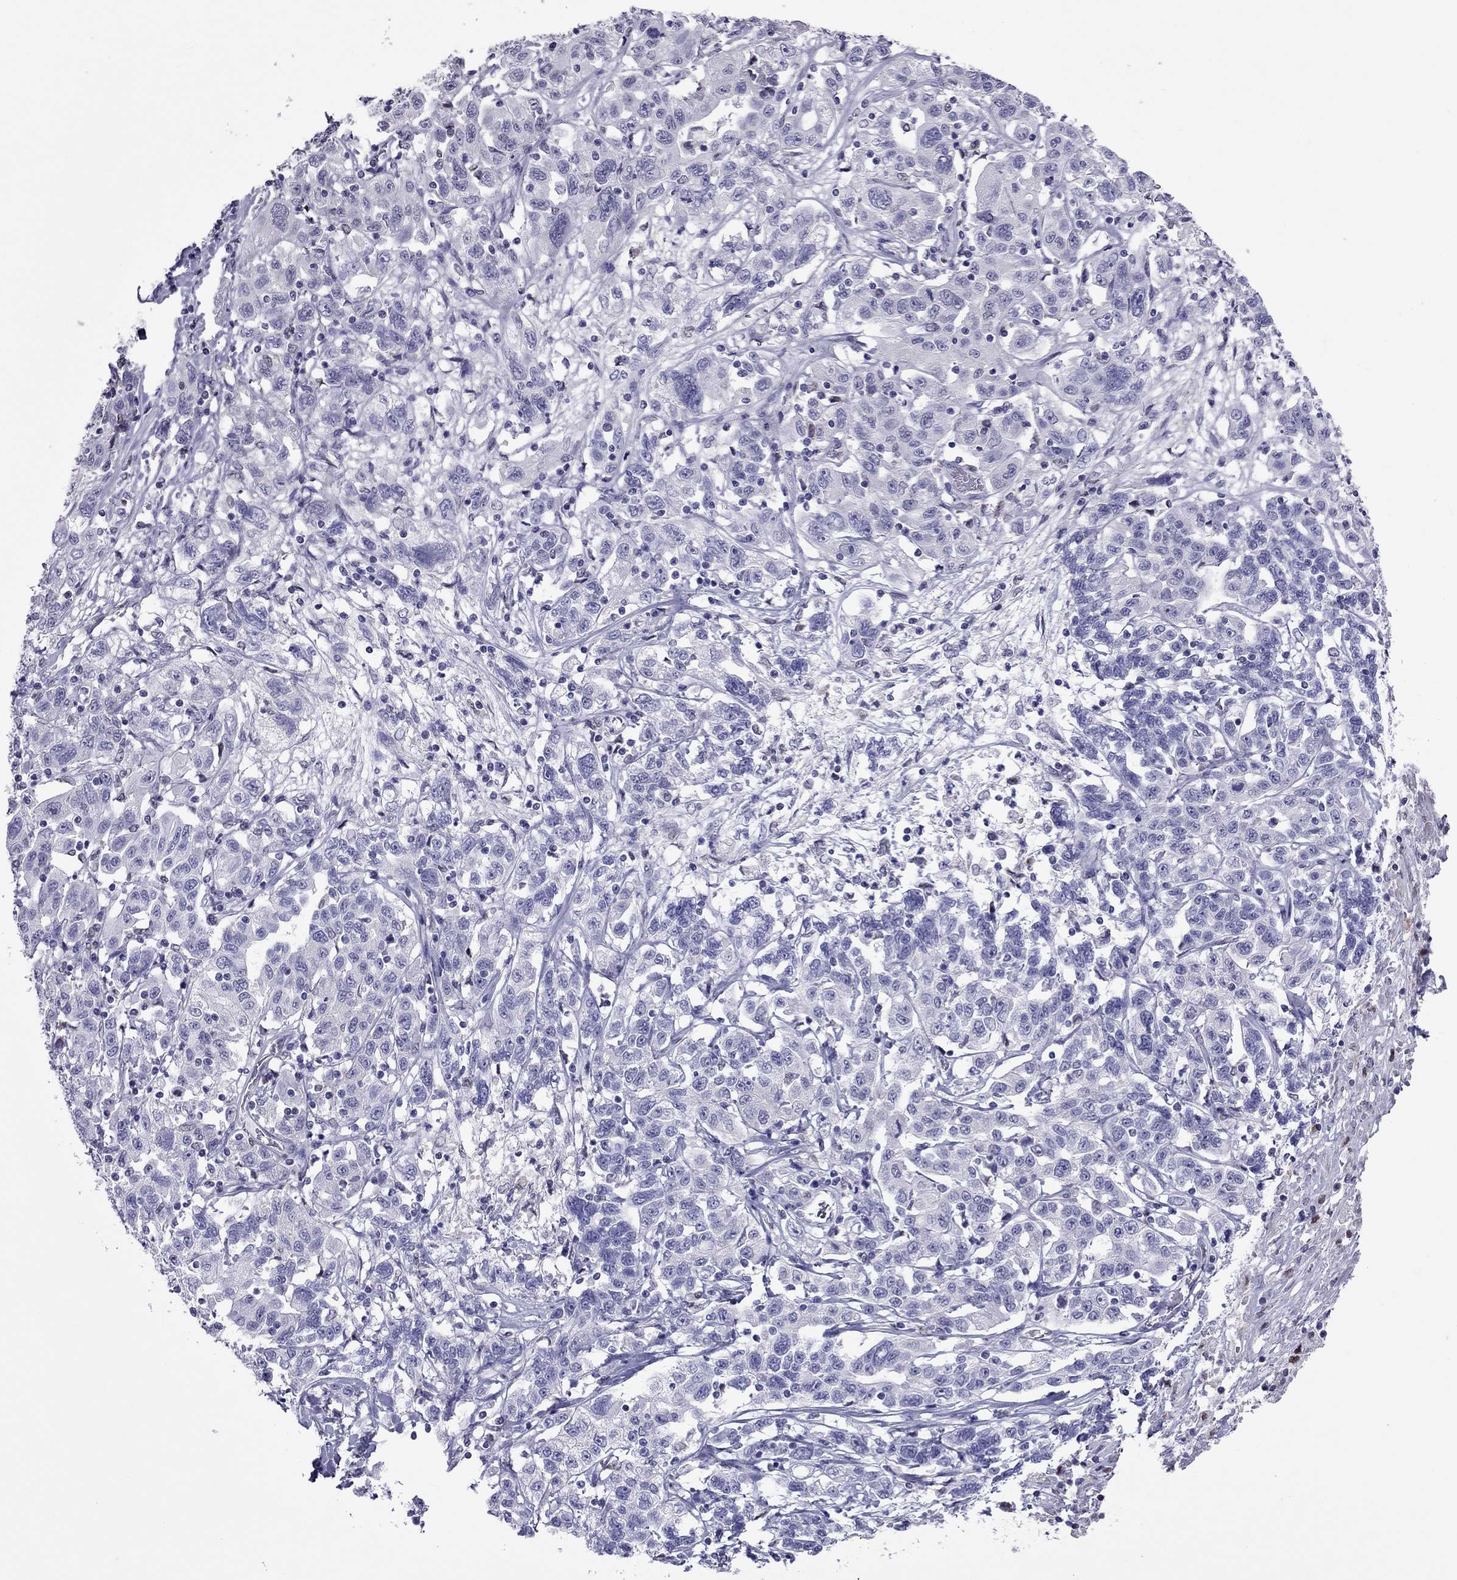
{"staining": {"intensity": "negative", "quantity": "none", "location": "none"}, "tissue": "liver cancer", "cell_type": "Tumor cells", "image_type": "cancer", "snomed": [{"axis": "morphology", "description": "Adenocarcinoma, NOS"}, {"axis": "morphology", "description": "Cholangiocarcinoma"}, {"axis": "topography", "description": "Liver"}], "caption": "IHC micrograph of liver cancer (cholangiocarcinoma) stained for a protein (brown), which exhibits no positivity in tumor cells.", "gene": "SPINT3", "patient": {"sex": "male", "age": 64}}